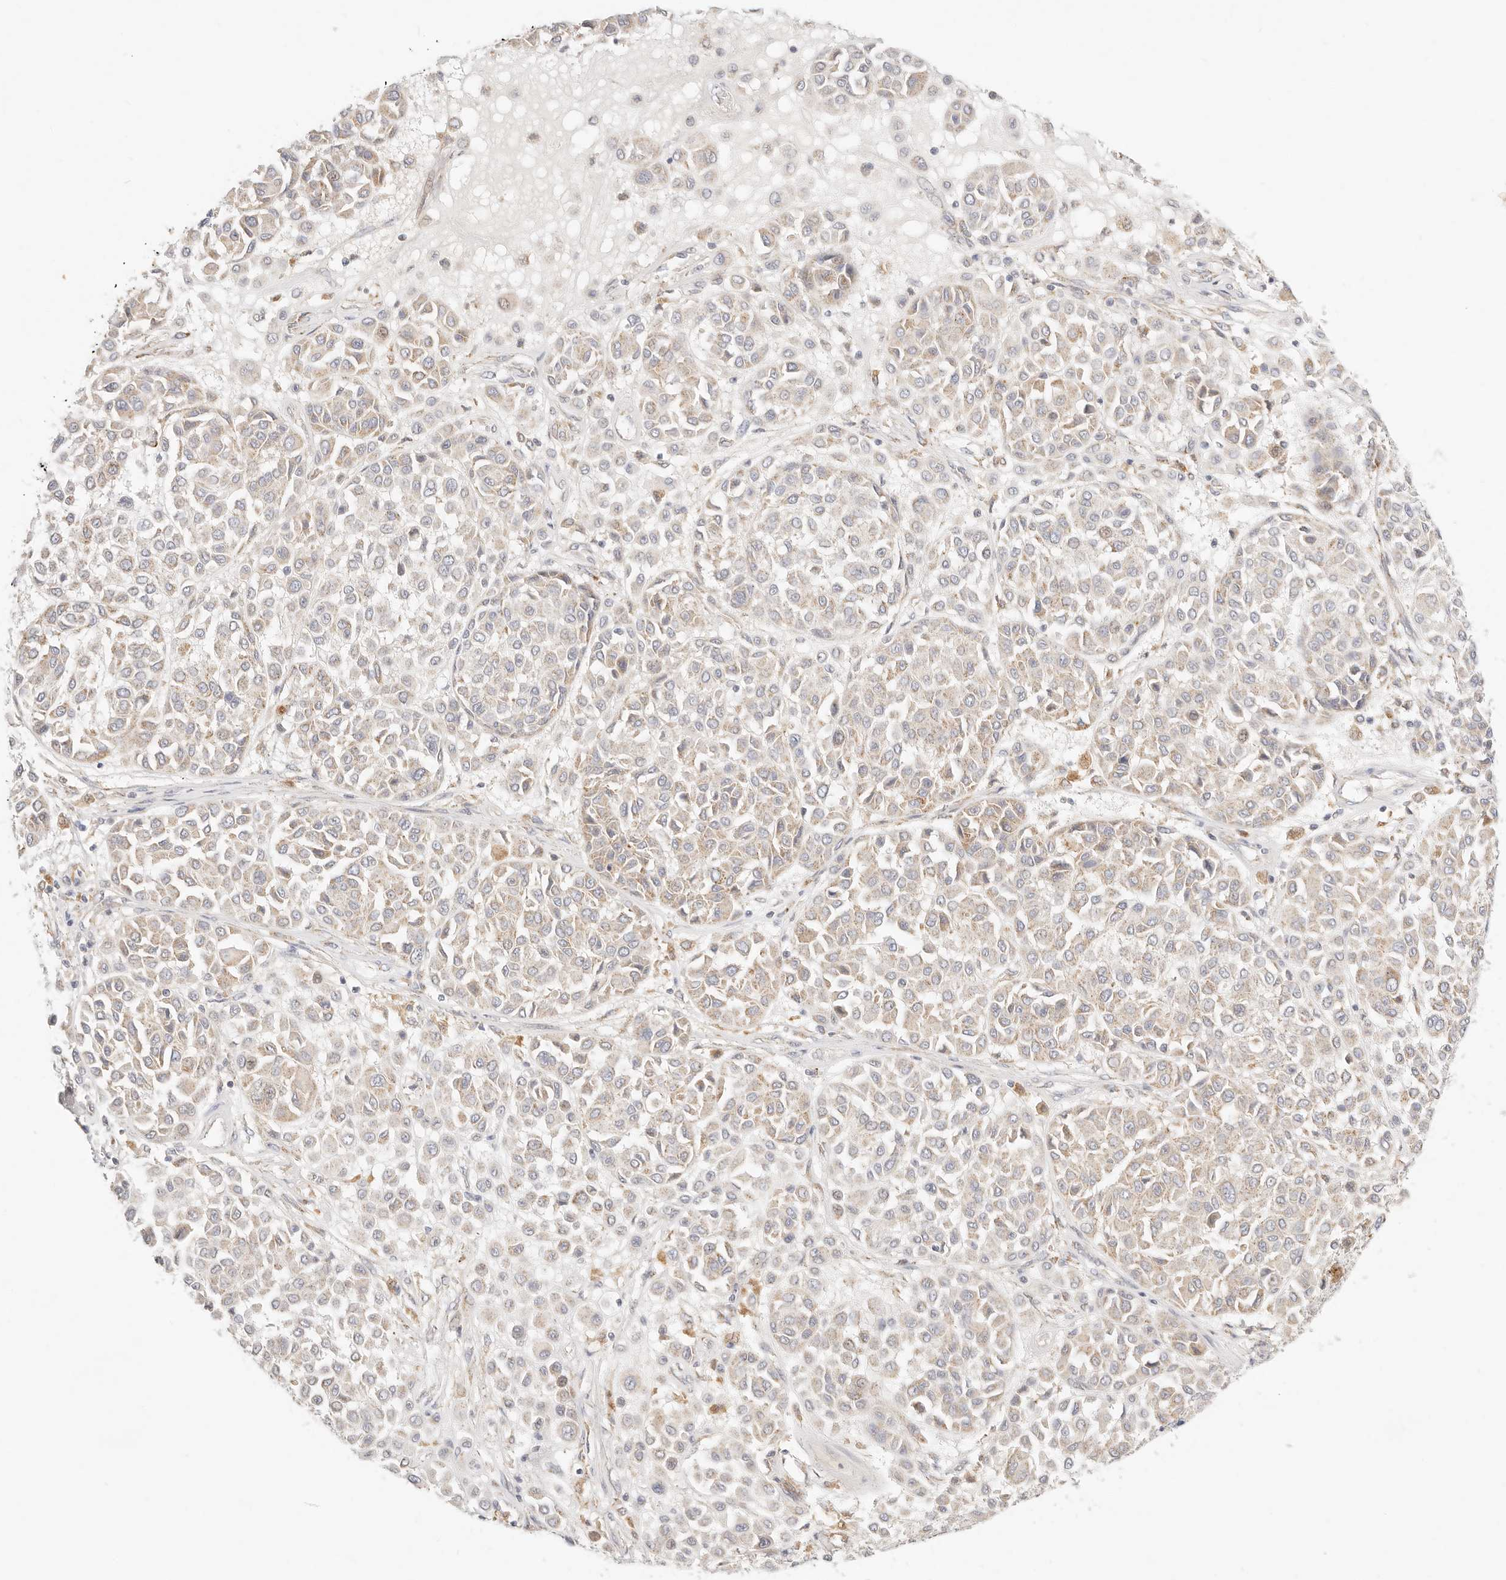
{"staining": {"intensity": "weak", "quantity": "<25%", "location": "cytoplasmic/membranous"}, "tissue": "melanoma", "cell_type": "Tumor cells", "image_type": "cancer", "snomed": [{"axis": "morphology", "description": "Malignant melanoma, Metastatic site"}, {"axis": "topography", "description": "Soft tissue"}], "caption": "An image of human melanoma is negative for staining in tumor cells.", "gene": "ACOX1", "patient": {"sex": "male", "age": 41}}